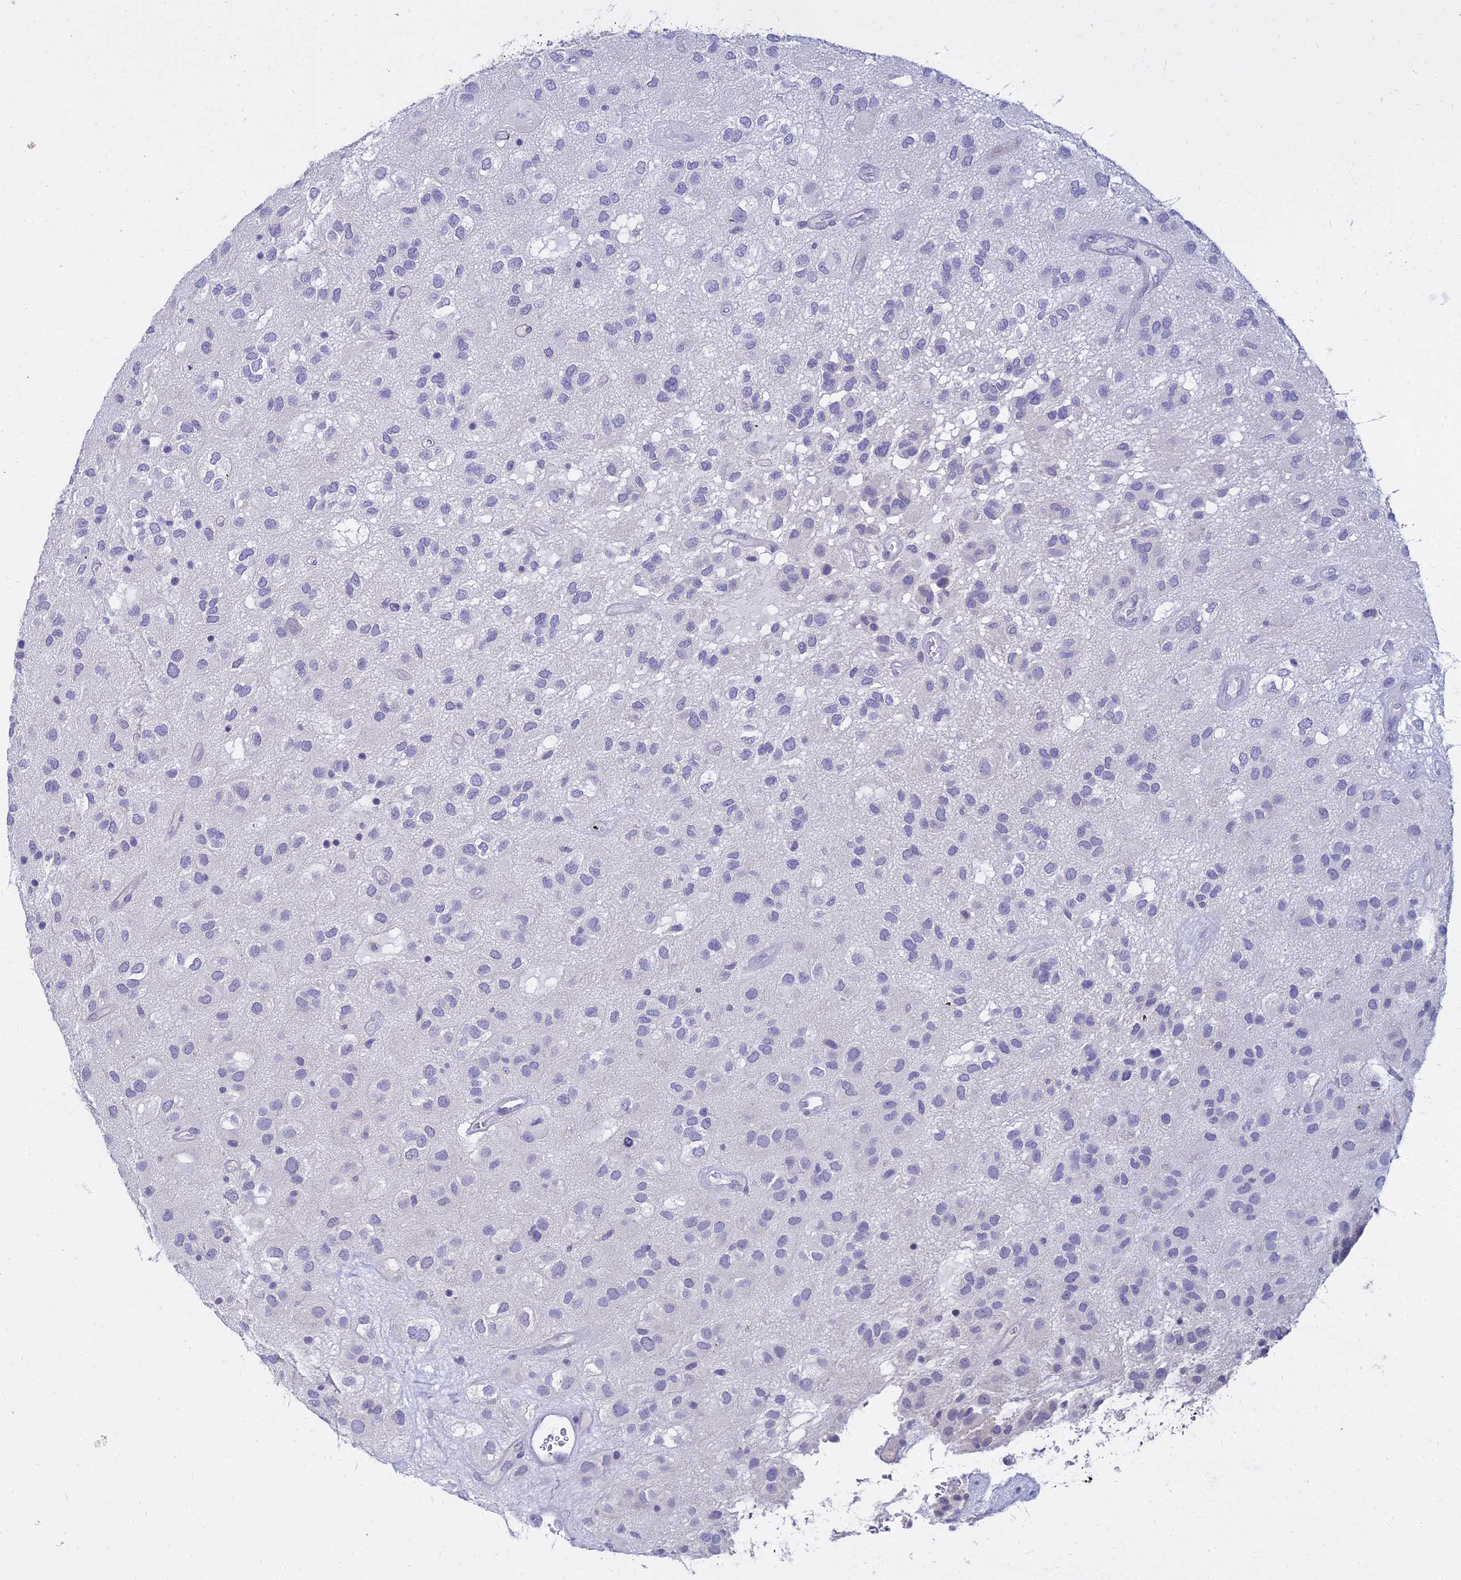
{"staining": {"intensity": "negative", "quantity": "none", "location": "none"}, "tissue": "glioma", "cell_type": "Tumor cells", "image_type": "cancer", "snomed": [{"axis": "morphology", "description": "Glioma, malignant, Low grade"}, {"axis": "topography", "description": "Brain"}], "caption": "High magnification brightfield microscopy of glioma stained with DAB (brown) and counterstained with hematoxylin (blue): tumor cells show no significant expression. (Stains: DAB (3,3'-diaminobenzidine) IHC with hematoxylin counter stain, Microscopy: brightfield microscopy at high magnification).", "gene": "NPY", "patient": {"sex": "male", "age": 66}}